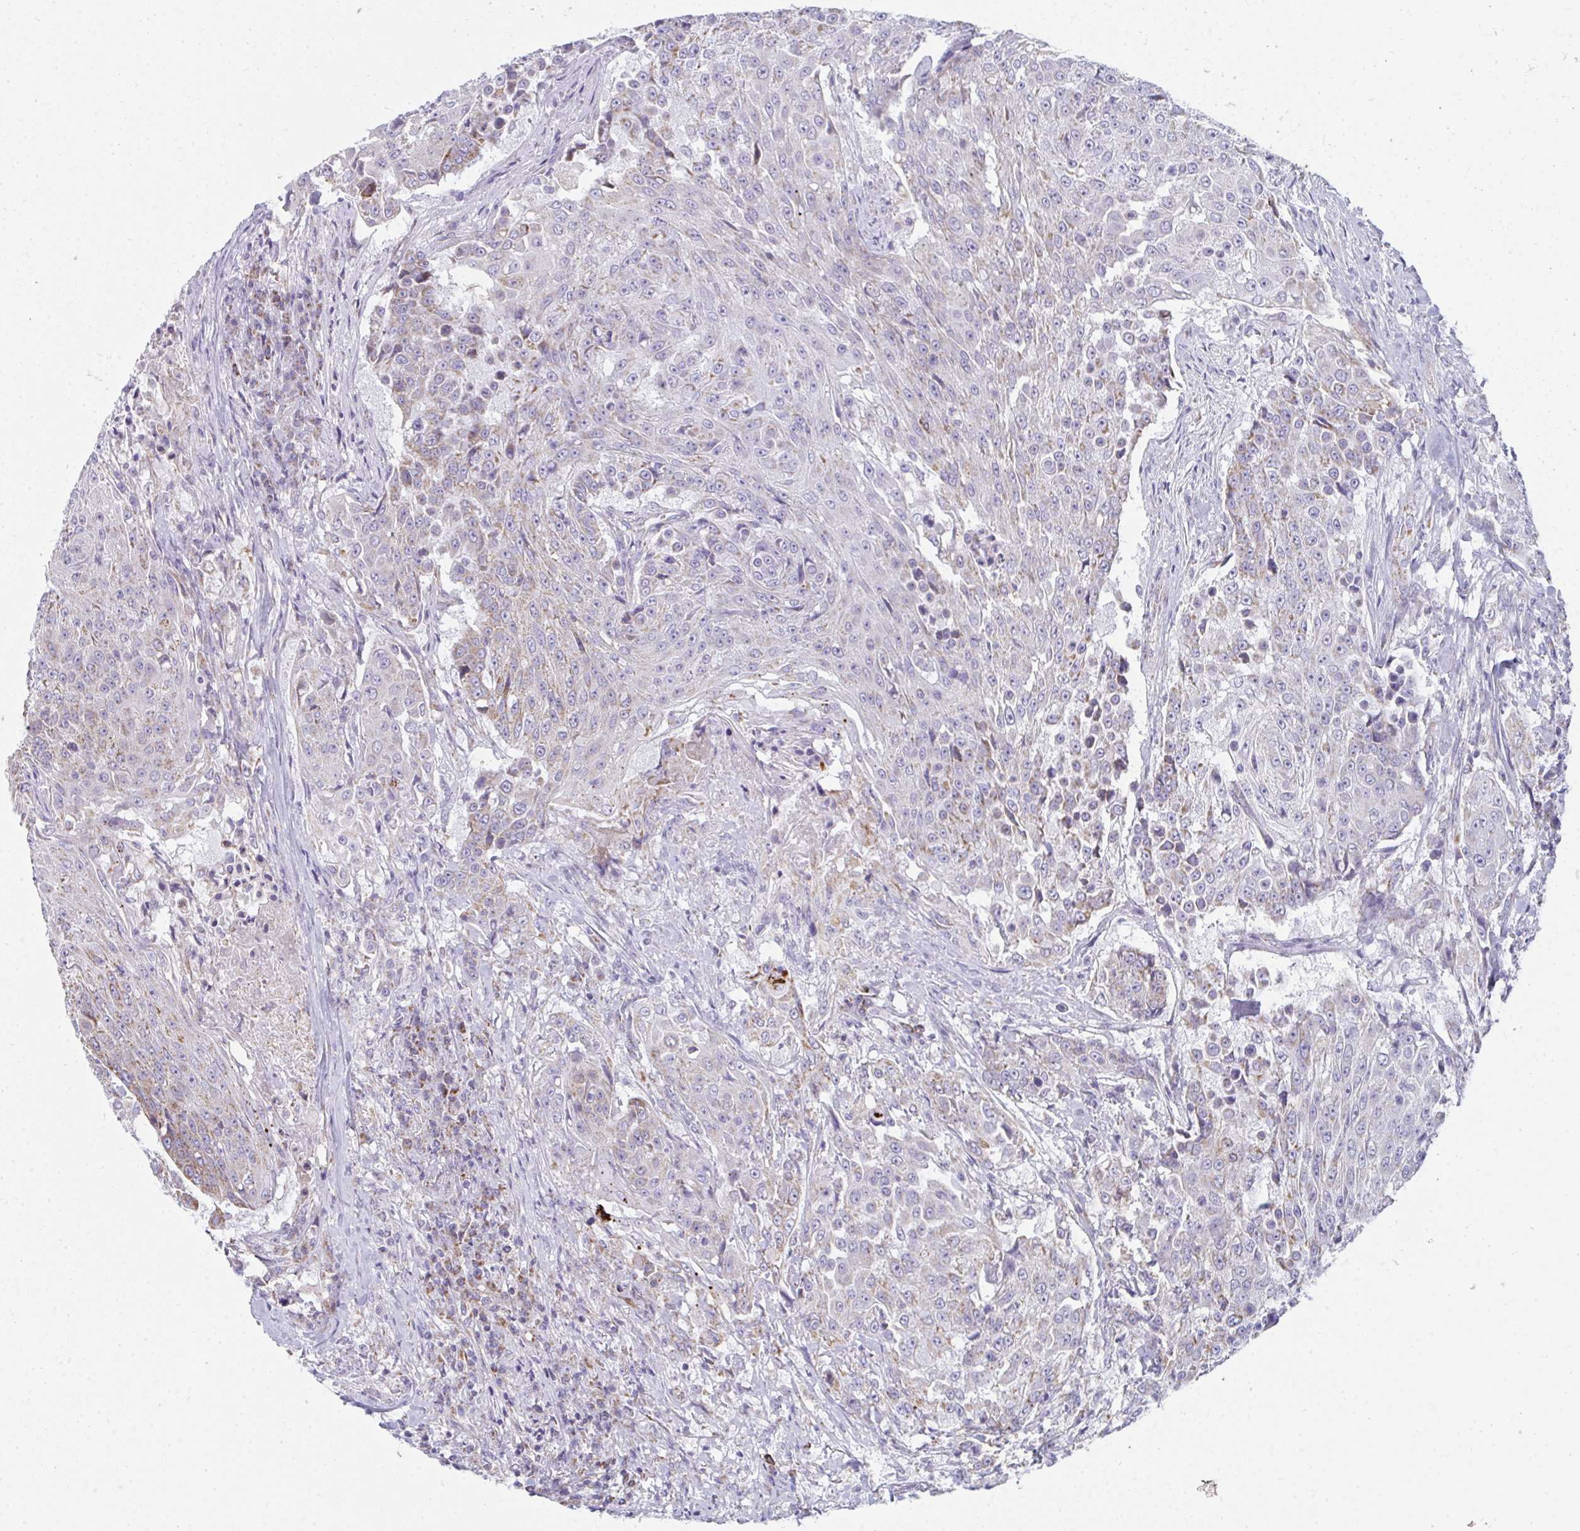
{"staining": {"intensity": "weak", "quantity": "25%-75%", "location": "cytoplasmic/membranous"}, "tissue": "urothelial cancer", "cell_type": "Tumor cells", "image_type": "cancer", "snomed": [{"axis": "morphology", "description": "Urothelial carcinoma, High grade"}, {"axis": "topography", "description": "Urinary bladder"}], "caption": "Brown immunohistochemical staining in urothelial carcinoma (high-grade) exhibits weak cytoplasmic/membranous positivity in about 25%-75% of tumor cells. The staining was performed using DAB to visualize the protein expression in brown, while the nuclei were stained in blue with hematoxylin (Magnification: 20x).", "gene": "FAHD1", "patient": {"sex": "female", "age": 63}}